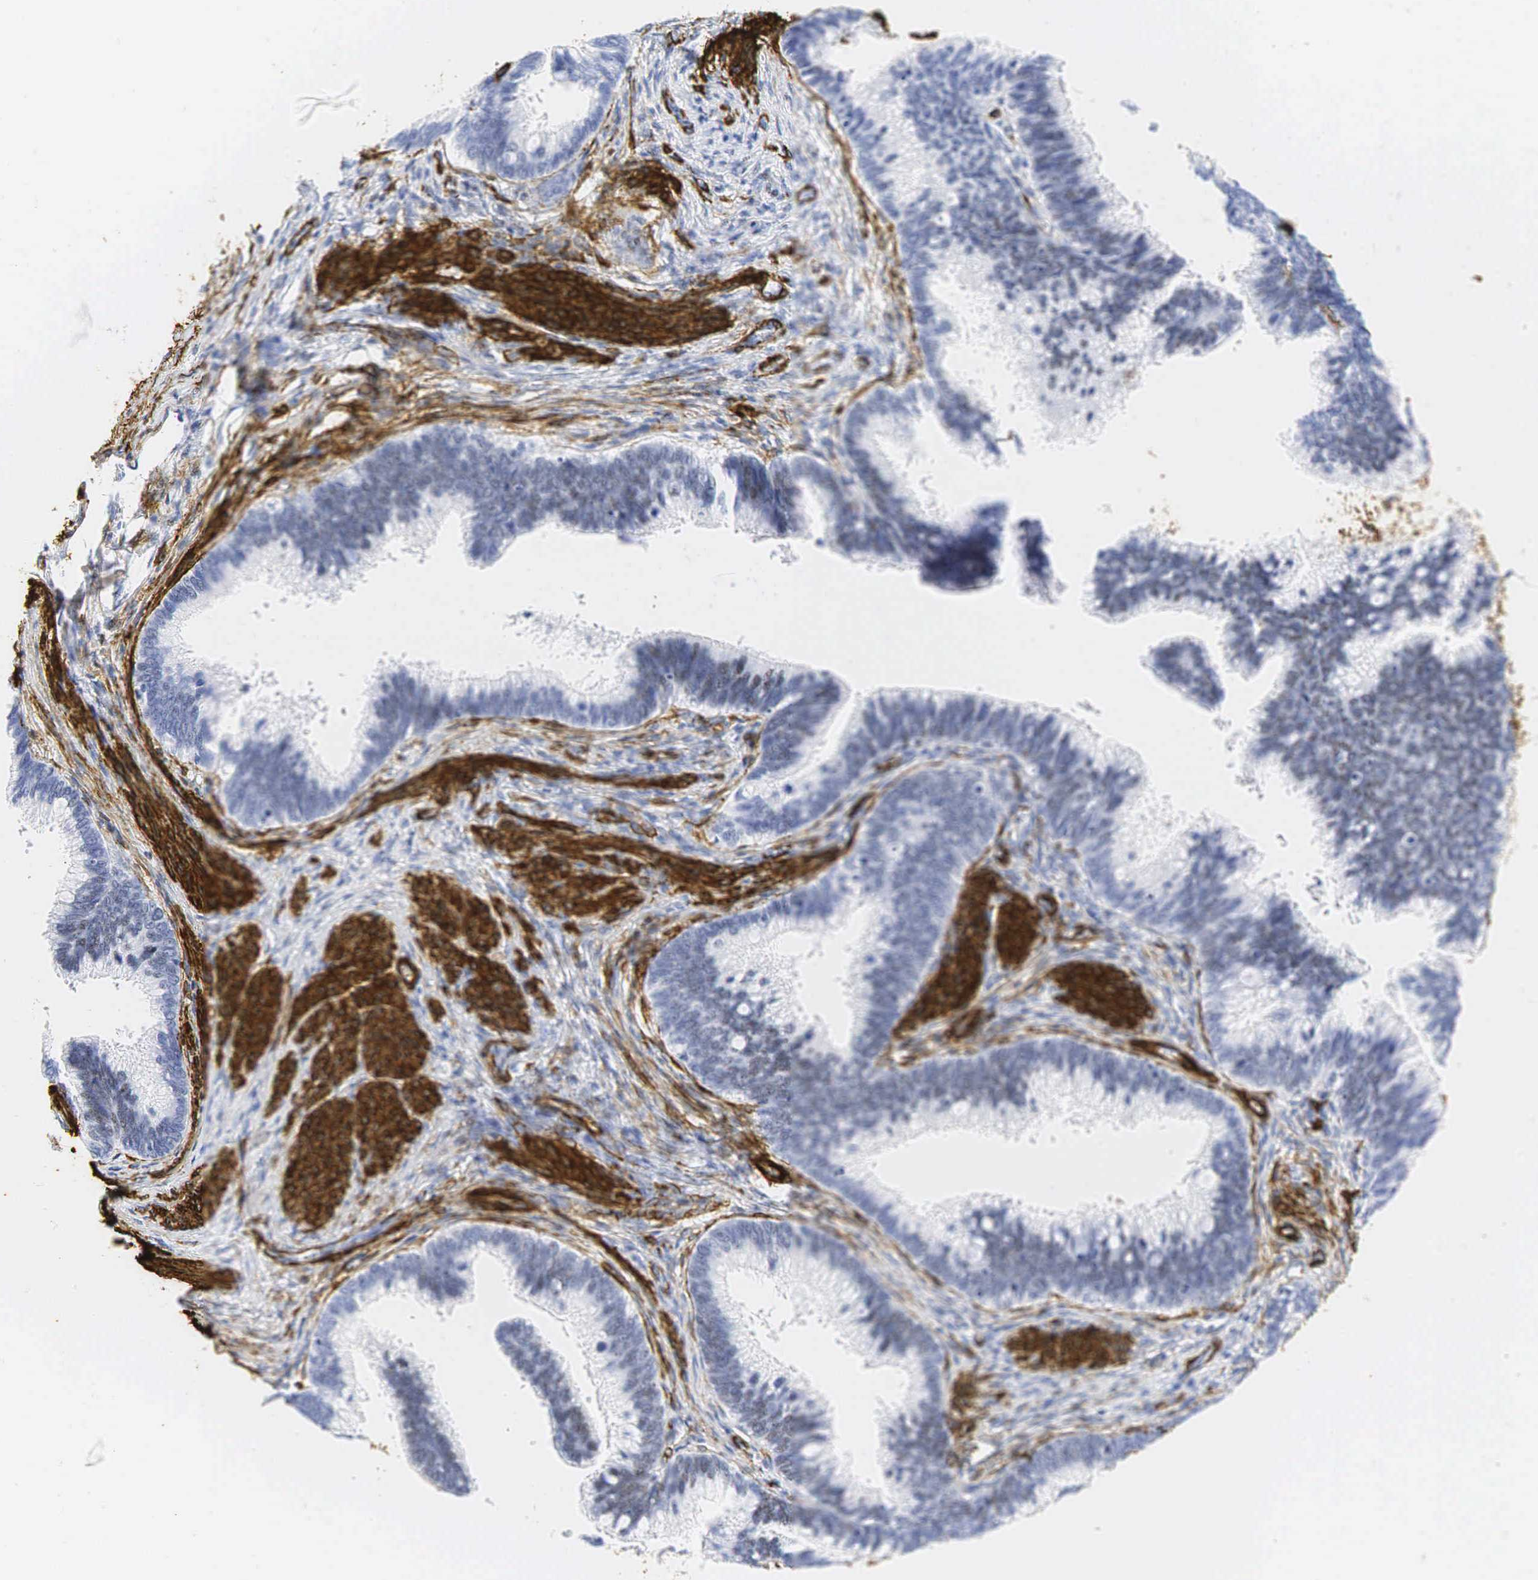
{"staining": {"intensity": "weak", "quantity": "<25%", "location": "nuclear"}, "tissue": "cervical cancer", "cell_type": "Tumor cells", "image_type": "cancer", "snomed": [{"axis": "morphology", "description": "Adenocarcinoma, NOS"}, {"axis": "topography", "description": "Cervix"}], "caption": "High power microscopy histopathology image of an immunohistochemistry (IHC) micrograph of adenocarcinoma (cervical), revealing no significant positivity in tumor cells. Nuclei are stained in blue.", "gene": "ACTA2", "patient": {"sex": "female", "age": 47}}